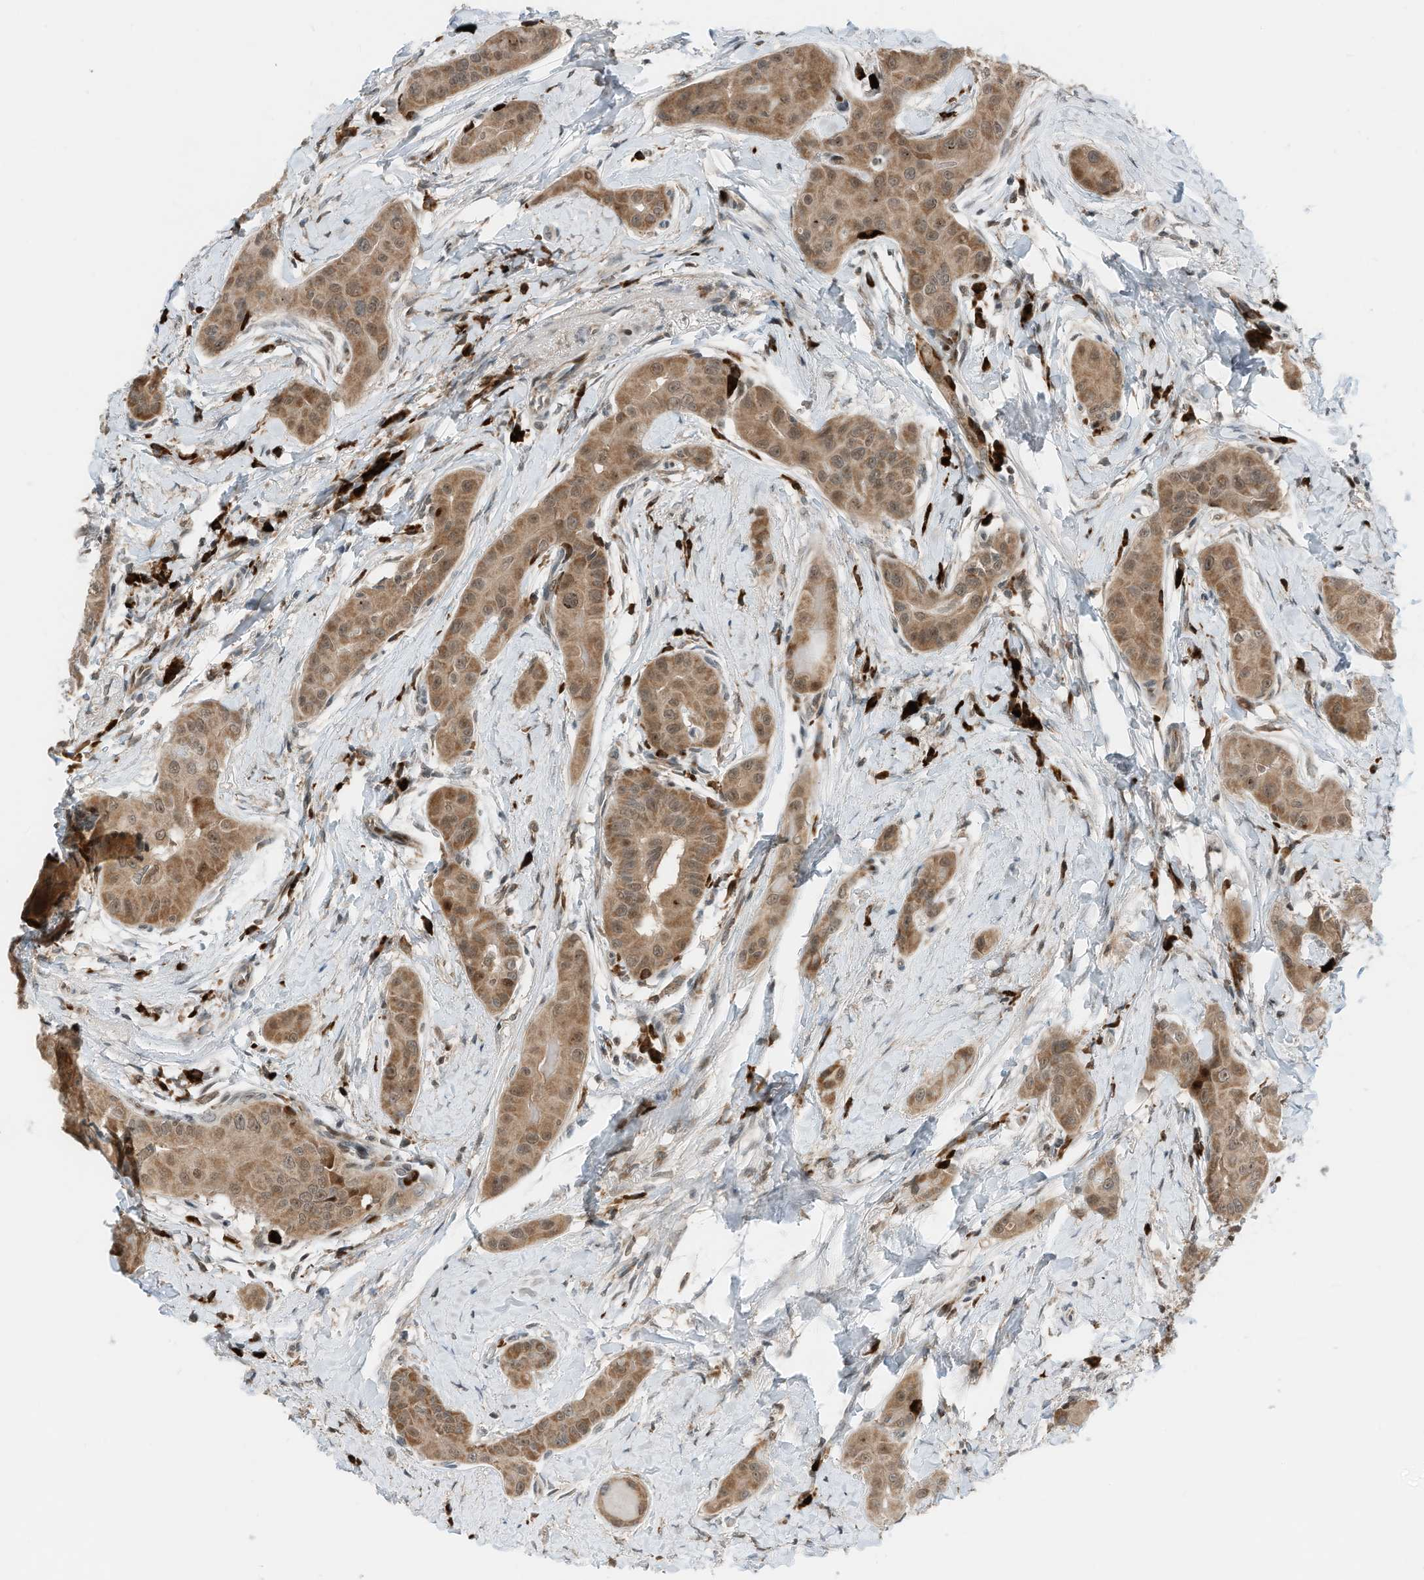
{"staining": {"intensity": "moderate", "quantity": ">75%", "location": "cytoplasmic/membranous,nuclear"}, "tissue": "thyroid cancer", "cell_type": "Tumor cells", "image_type": "cancer", "snomed": [{"axis": "morphology", "description": "Papillary adenocarcinoma, NOS"}, {"axis": "topography", "description": "Thyroid gland"}], "caption": "Human thyroid papillary adenocarcinoma stained with a protein marker displays moderate staining in tumor cells.", "gene": "RMND1", "patient": {"sex": "male", "age": 33}}